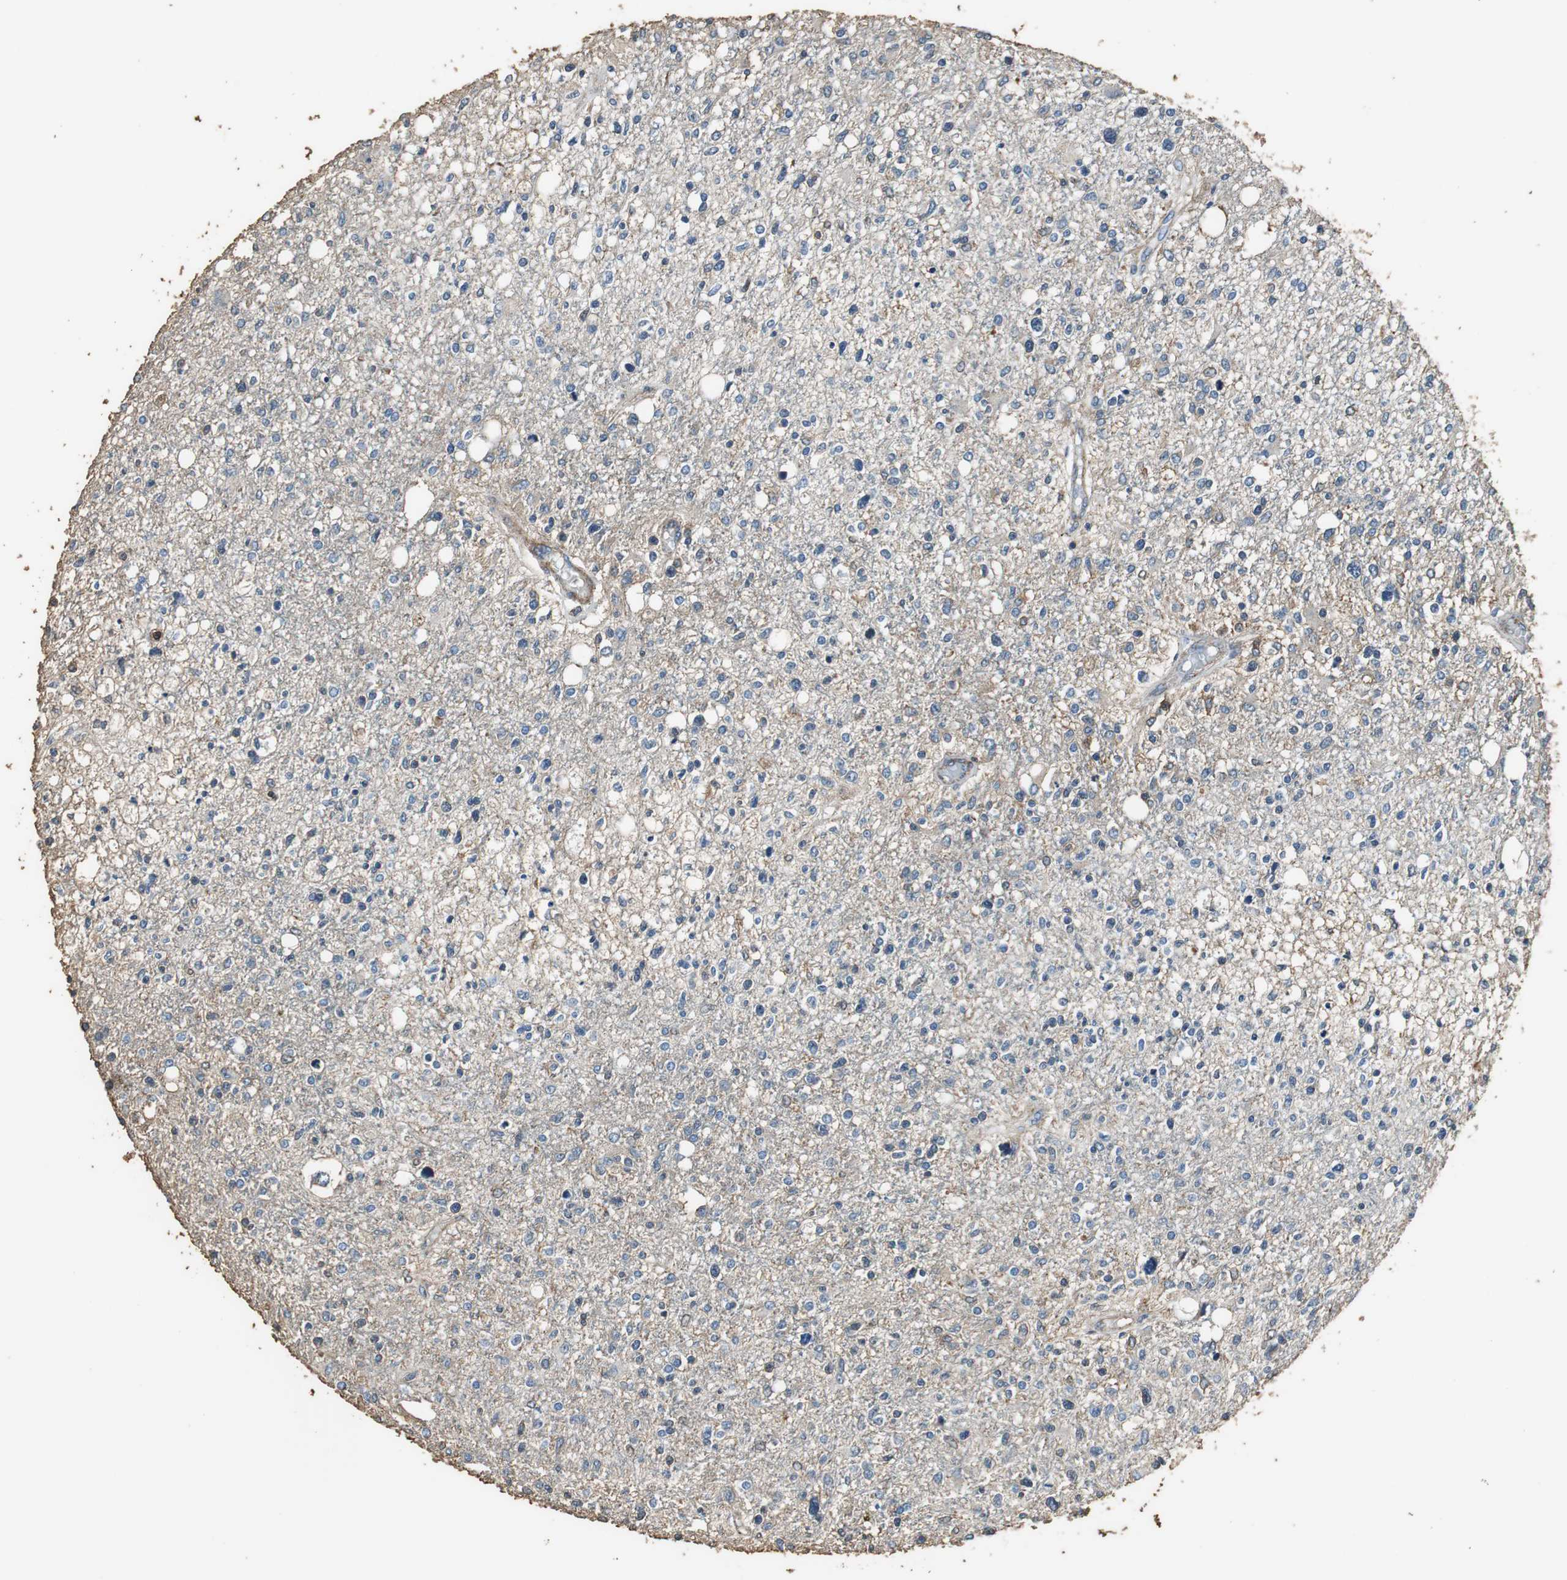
{"staining": {"intensity": "negative", "quantity": "none", "location": "none"}, "tissue": "glioma", "cell_type": "Tumor cells", "image_type": "cancer", "snomed": [{"axis": "morphology", "description": "Glioma, malignant, High grade"}, {"axis": "topography", "description": "Cerebral cortex"}], "caption": "The immunohistochemistry image has no significant positivity in tumor cells of glioma tissue. (Immunohistochemistry, brightfield microscopy, high magnification).", "gene": "PRKRA", "patient": {"sex": "male", "age": 76}}